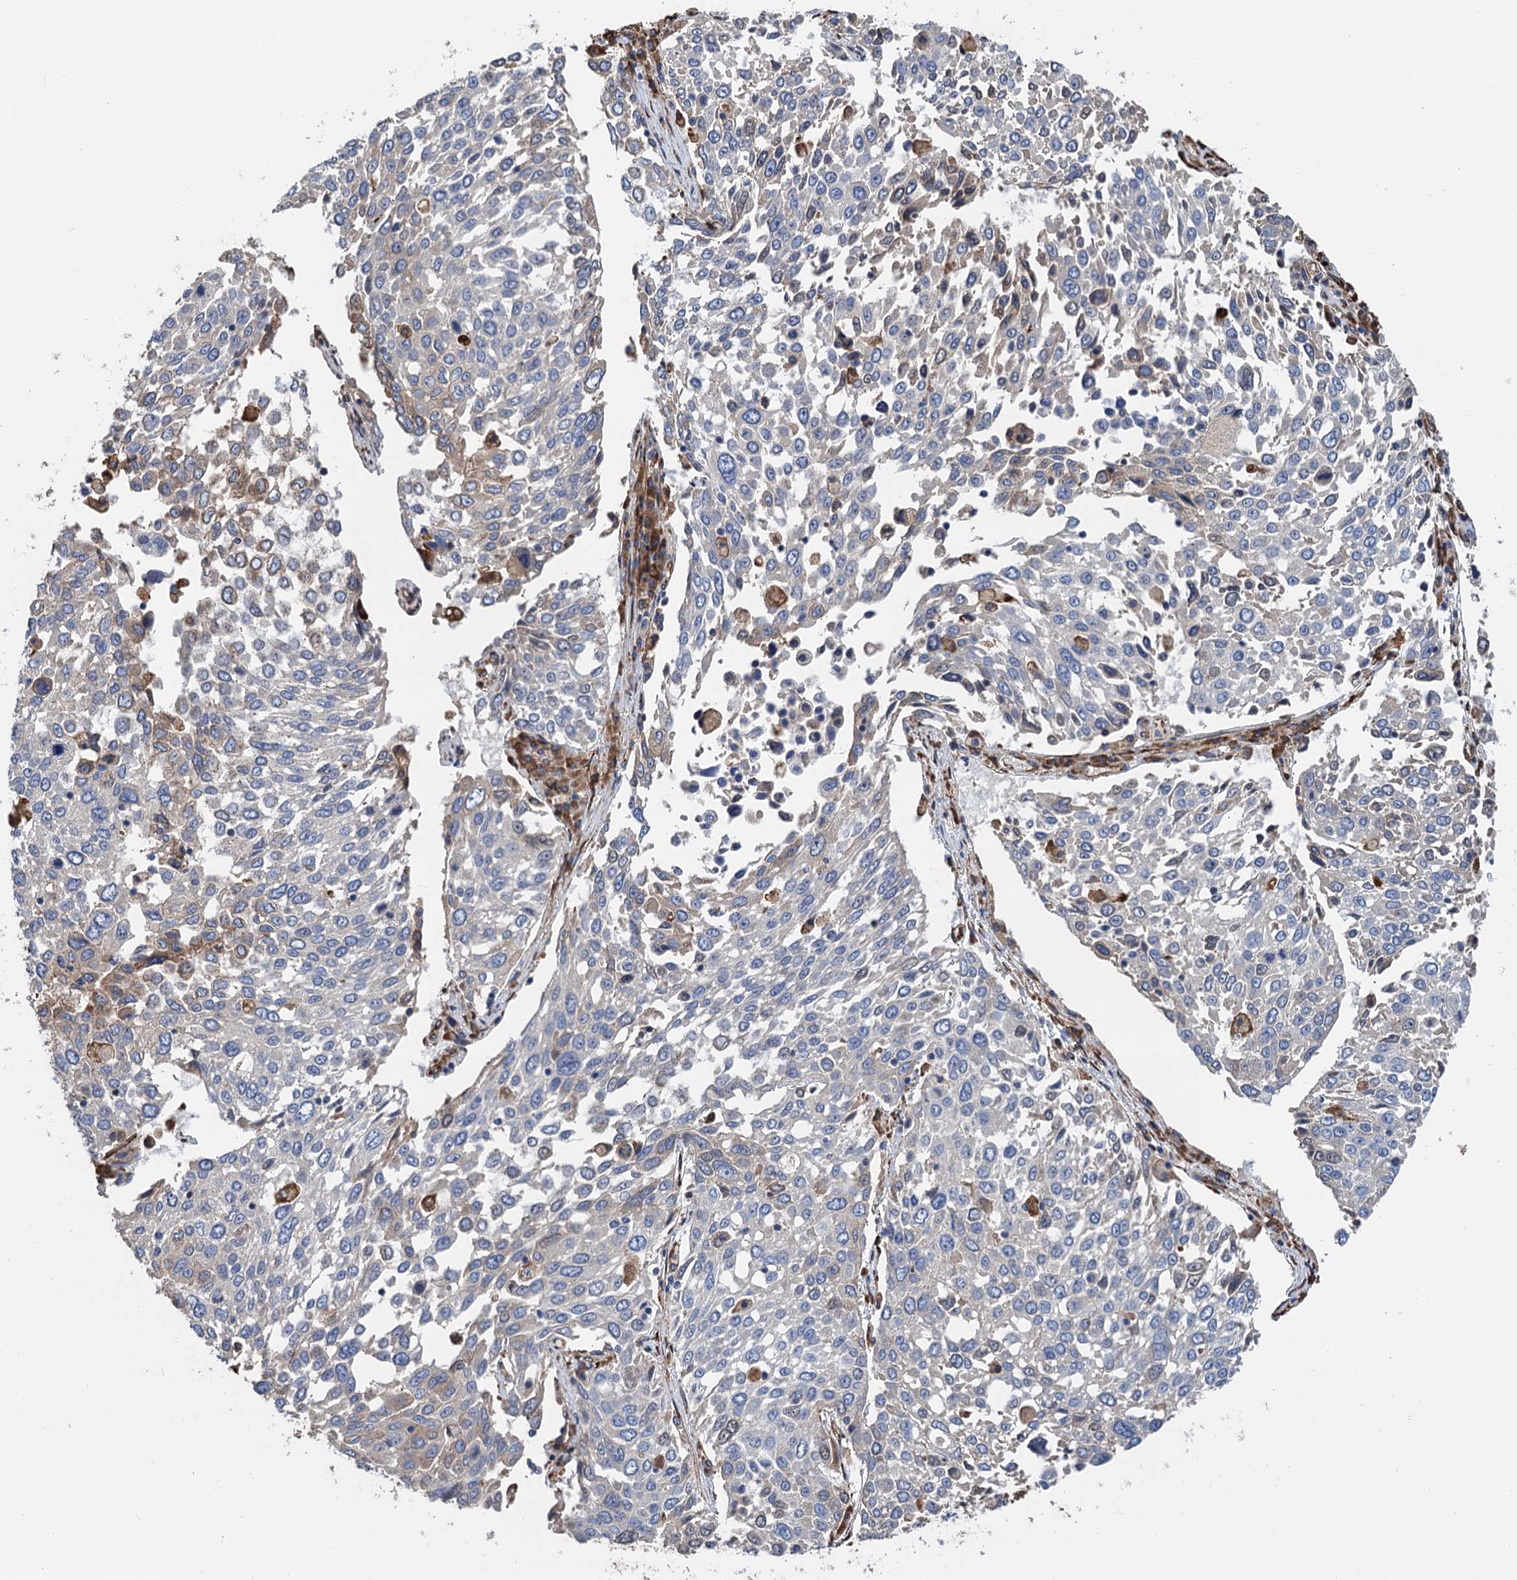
{"staining": {"intensity": "negative", "quantity": "none", "location": "none"}, "tissue": "lung cancer", "cell_type": "Tumor cells", "image_type": "cancer", "snomed": [{"axis": "morphology", "description": "Squamous cell carcinoma, NOS"}, {"axis": "topography", "description": "Lung"}], "caption": "Squamous cell carcinoma (lung) was stained to show a protein in brown. There is no significant expression in tumor cells. Brightfield microscopy of immunohistochemistry stained with DAB (brown) and hematoxylin (blue), captured at high magnification.", "gene": "CNNM1", "patient": {"sex": "male", "age": 65}}